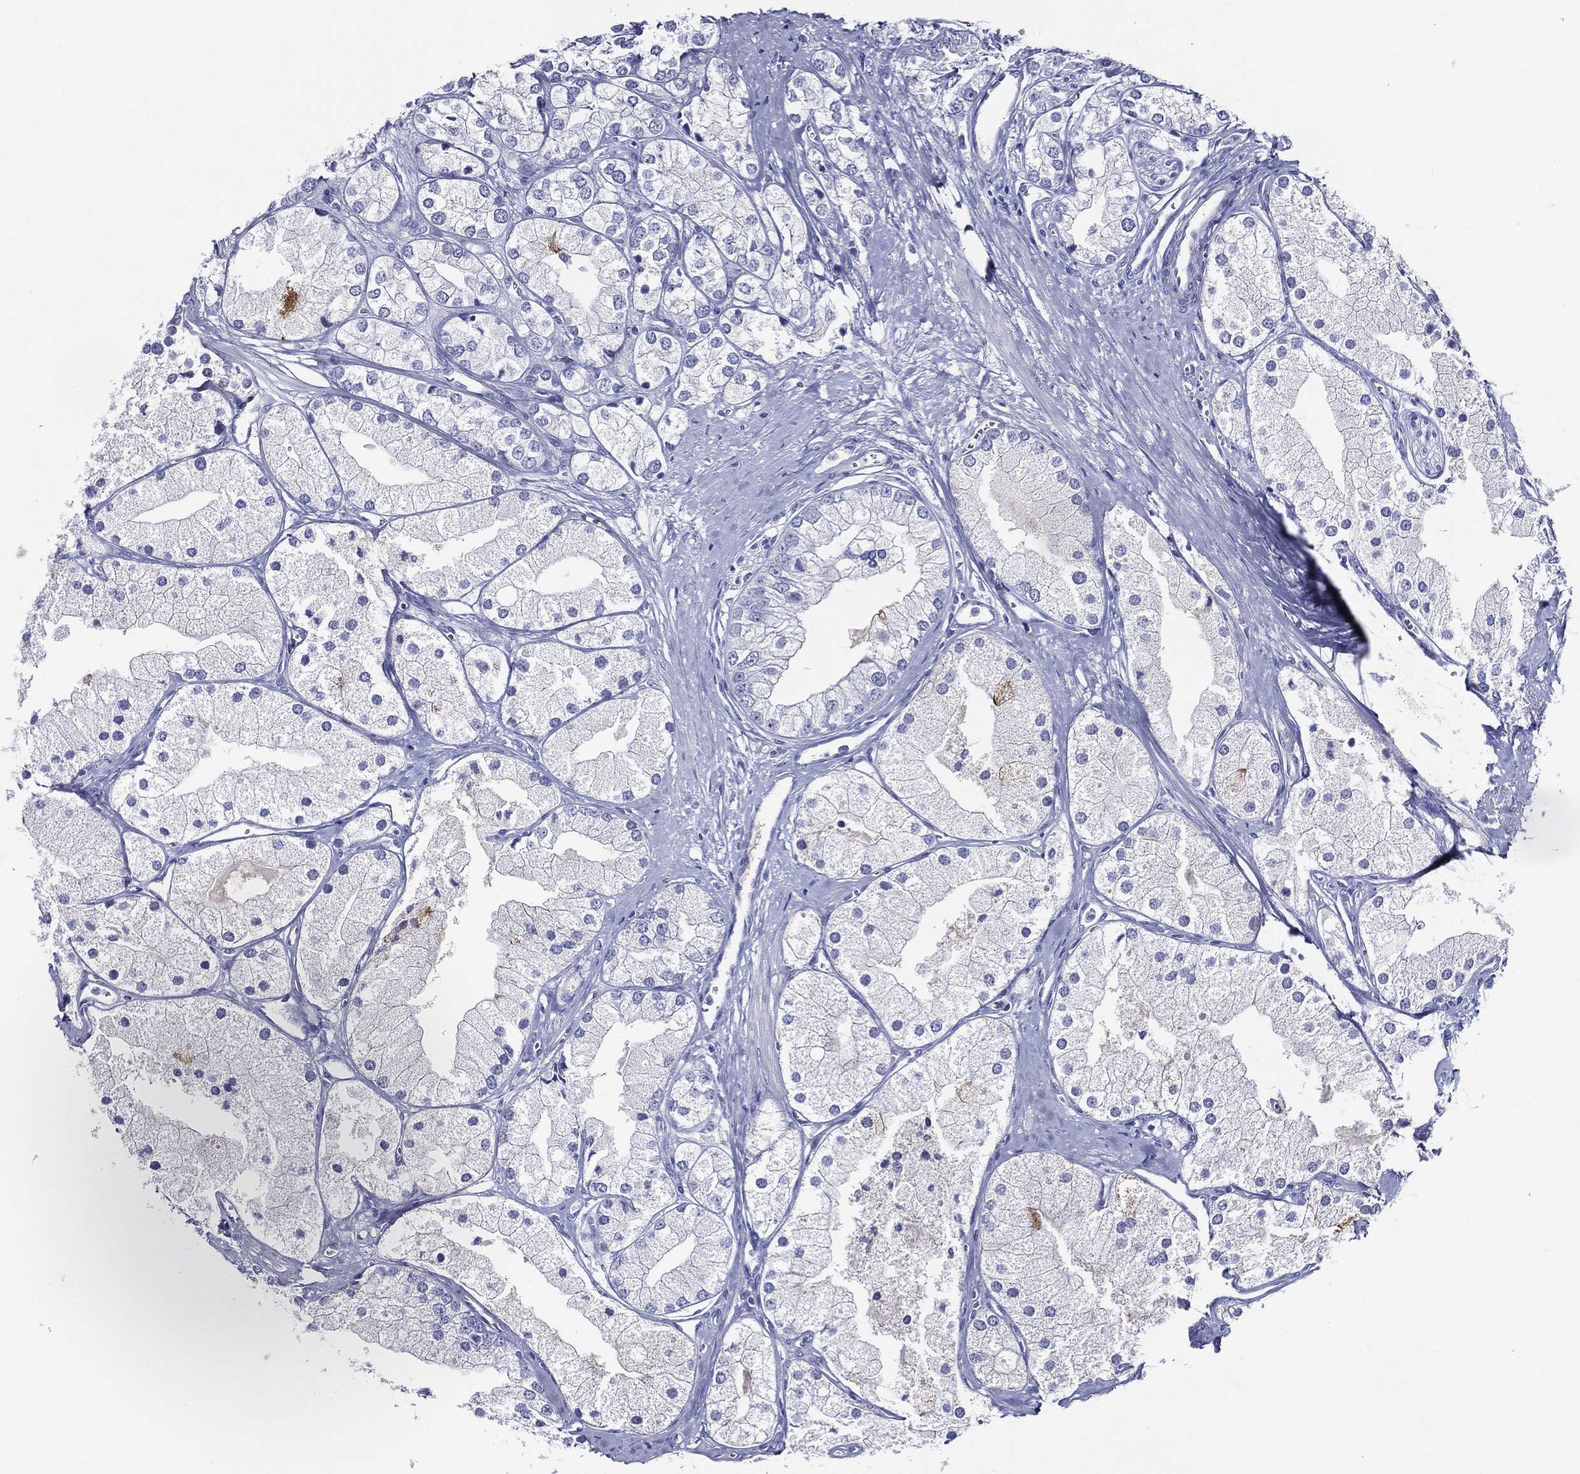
{"staining": {"intensity": "negative", "quantity": "none", "location": "none"}, "tissue": "prostate cancer", "cell_type": "Tumor cells", "image_type": "cancer", "snomed": [{"axis": "morphology", "description": "Adenocarcinoma, NOS"}, {"axis": "topography", "description": "Prostate and seminal vesicle, NOS"}, {"axis": "topography", "description": "Prostate"}], "caption": "High power microscopy image of an immunohistochemistry image of prostate adenocarcinoma, revealing no significant staining in tumor cells.", "gene": "ACE2", "patient": {"sex": "male", "age": 79}}